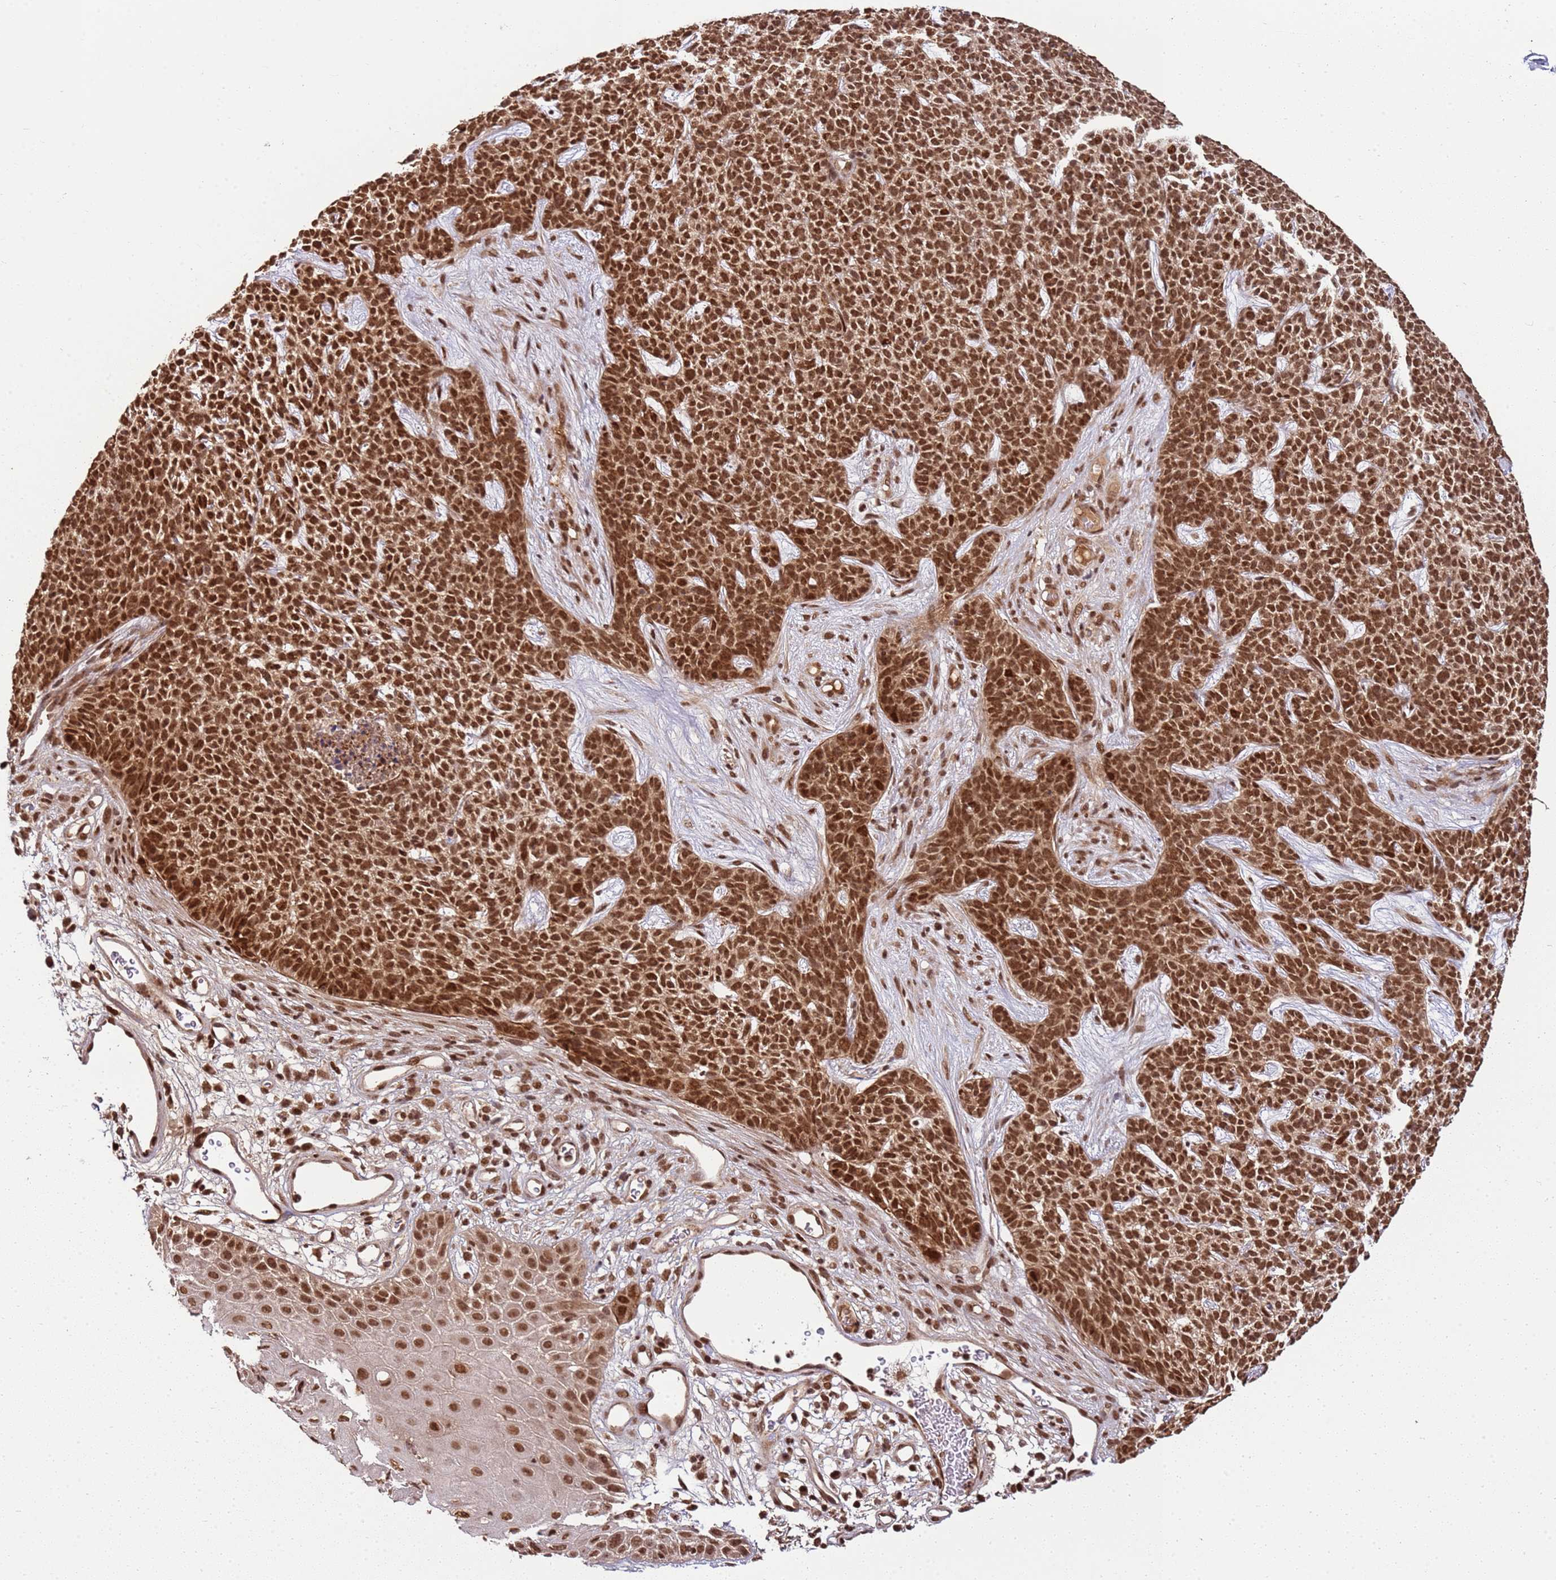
{"staining": {"intensity": "strong", "quantity": ">75%", "location": "nuclear"}, "tissue": "skin cancer", "cell_type": "Tumor cells", "image_type": "cancer", "snomed": [{"axis": "morphology", "description": "Basal cell carcinoma"}, {"axis": "topography", "description": "Skin"}], "caption": "A histopathology image of human basal cell carcinoma (skin) stained for a protein exhibits strong nuclear brown staining in tumor cells.", "gene": "ZBTB12", "patient": {"sex": "female", "age": 84}}